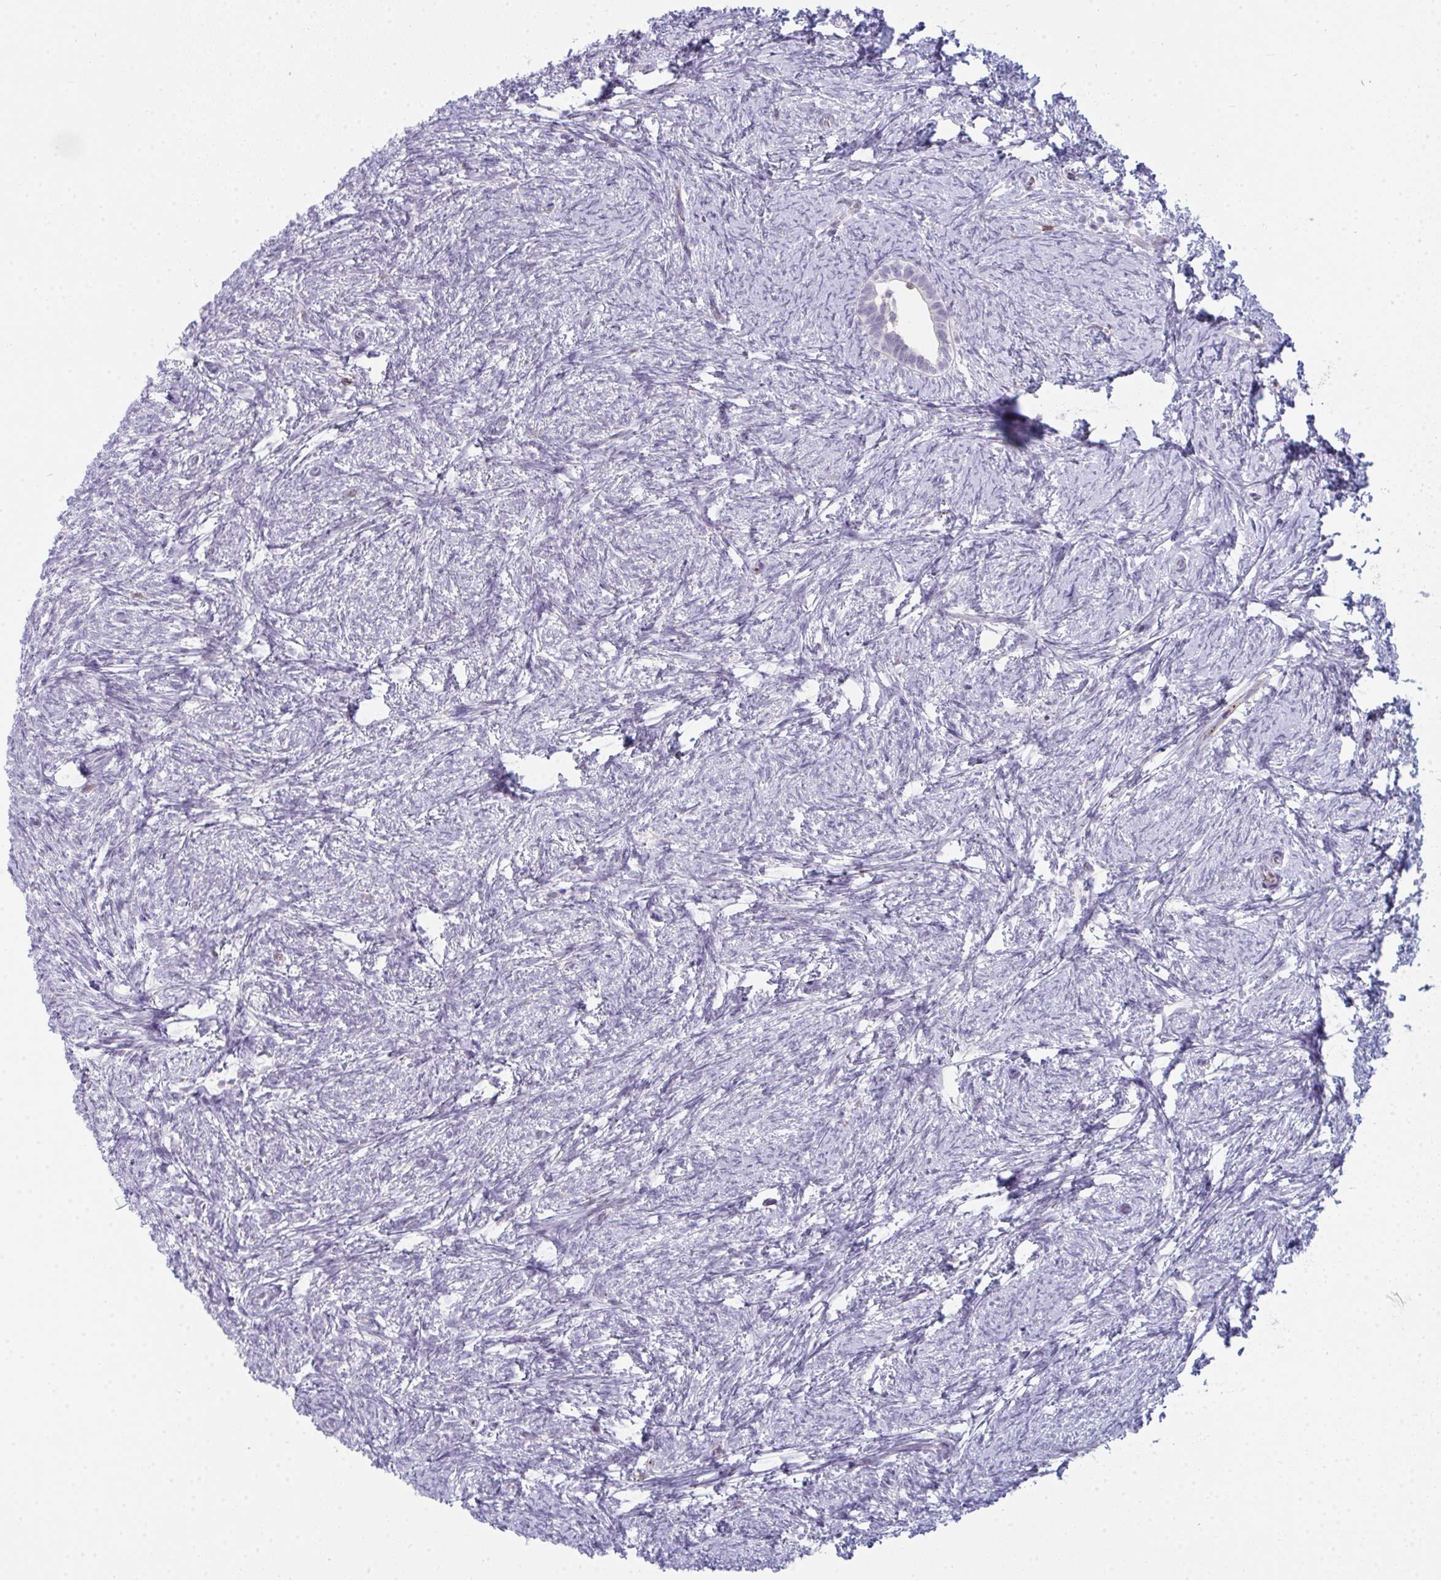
{"staining": {"intensity": "negative", "quantity": "none", "location": "none"}, "tissue": "ovary", "cell_type": "Ovarian stroma cells", "image_type": "normal", "snomed": [{"axis": "morphology", "description": "Normal tissue, NOS"}, {"axis": "topography", "description": "Ovary"}], "caption": "The IHC histopathology image has no significant staining in ovarian stroma cells of ovary. (DAB (3,3'-diaminobenzidine) immunohistochemistry (IHC), high magnification).", "gene": "CD80", "patient": {"sex": "female", "age": 41}}